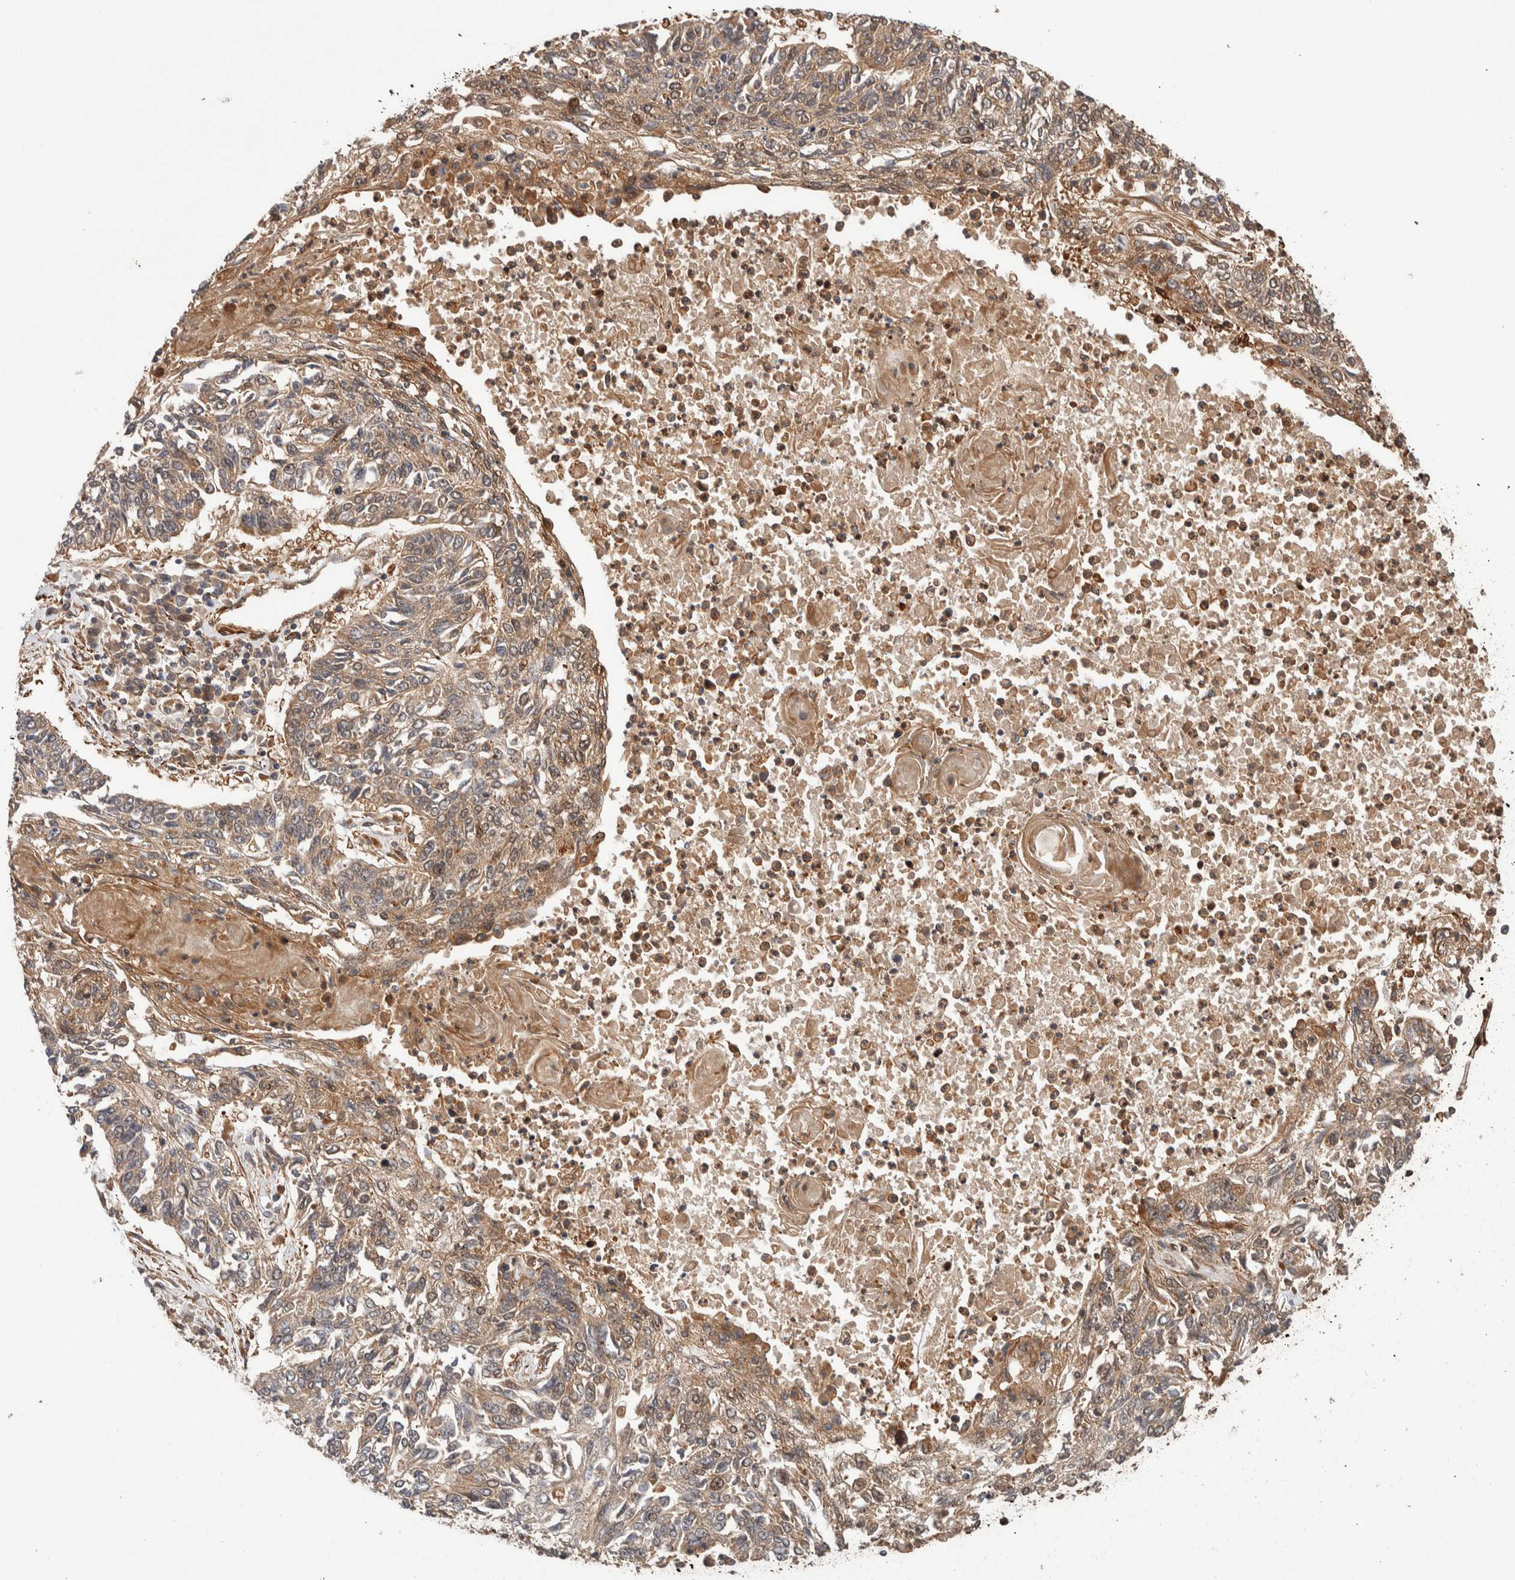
{"staining": {"intensity": "weak", "quantity": ">75%", "location": "cytoplasmic/membranous"}, "tissue": "lung cancer", "cell_type": "Tumor cells", "image_type": "cancer", "snomed": [{"axis": "morphology", "description": "Normal tissue, NOS"}, {"axis": "morphology", "description": "Squamous cell carcinoma, NOS"}, {"axis": "topography", "description": "Cartilage tissue"}, {"axis": "topography", "description": "Bronchus"}, {"axis": "topography", "description": "Lung"}], "caption": "IHC image of neoplastic tissue: human lung squamous cell carcinoma stained using immunohistochemistry demonstrates low levels of weak protein expression localized specifically in the cytoplasmic/membranous of tumor cells, appearing as a cytoplasmic/membranous brown color.", "gene": "SYNRG", "patient": {"sex": "female", "age": 49}}